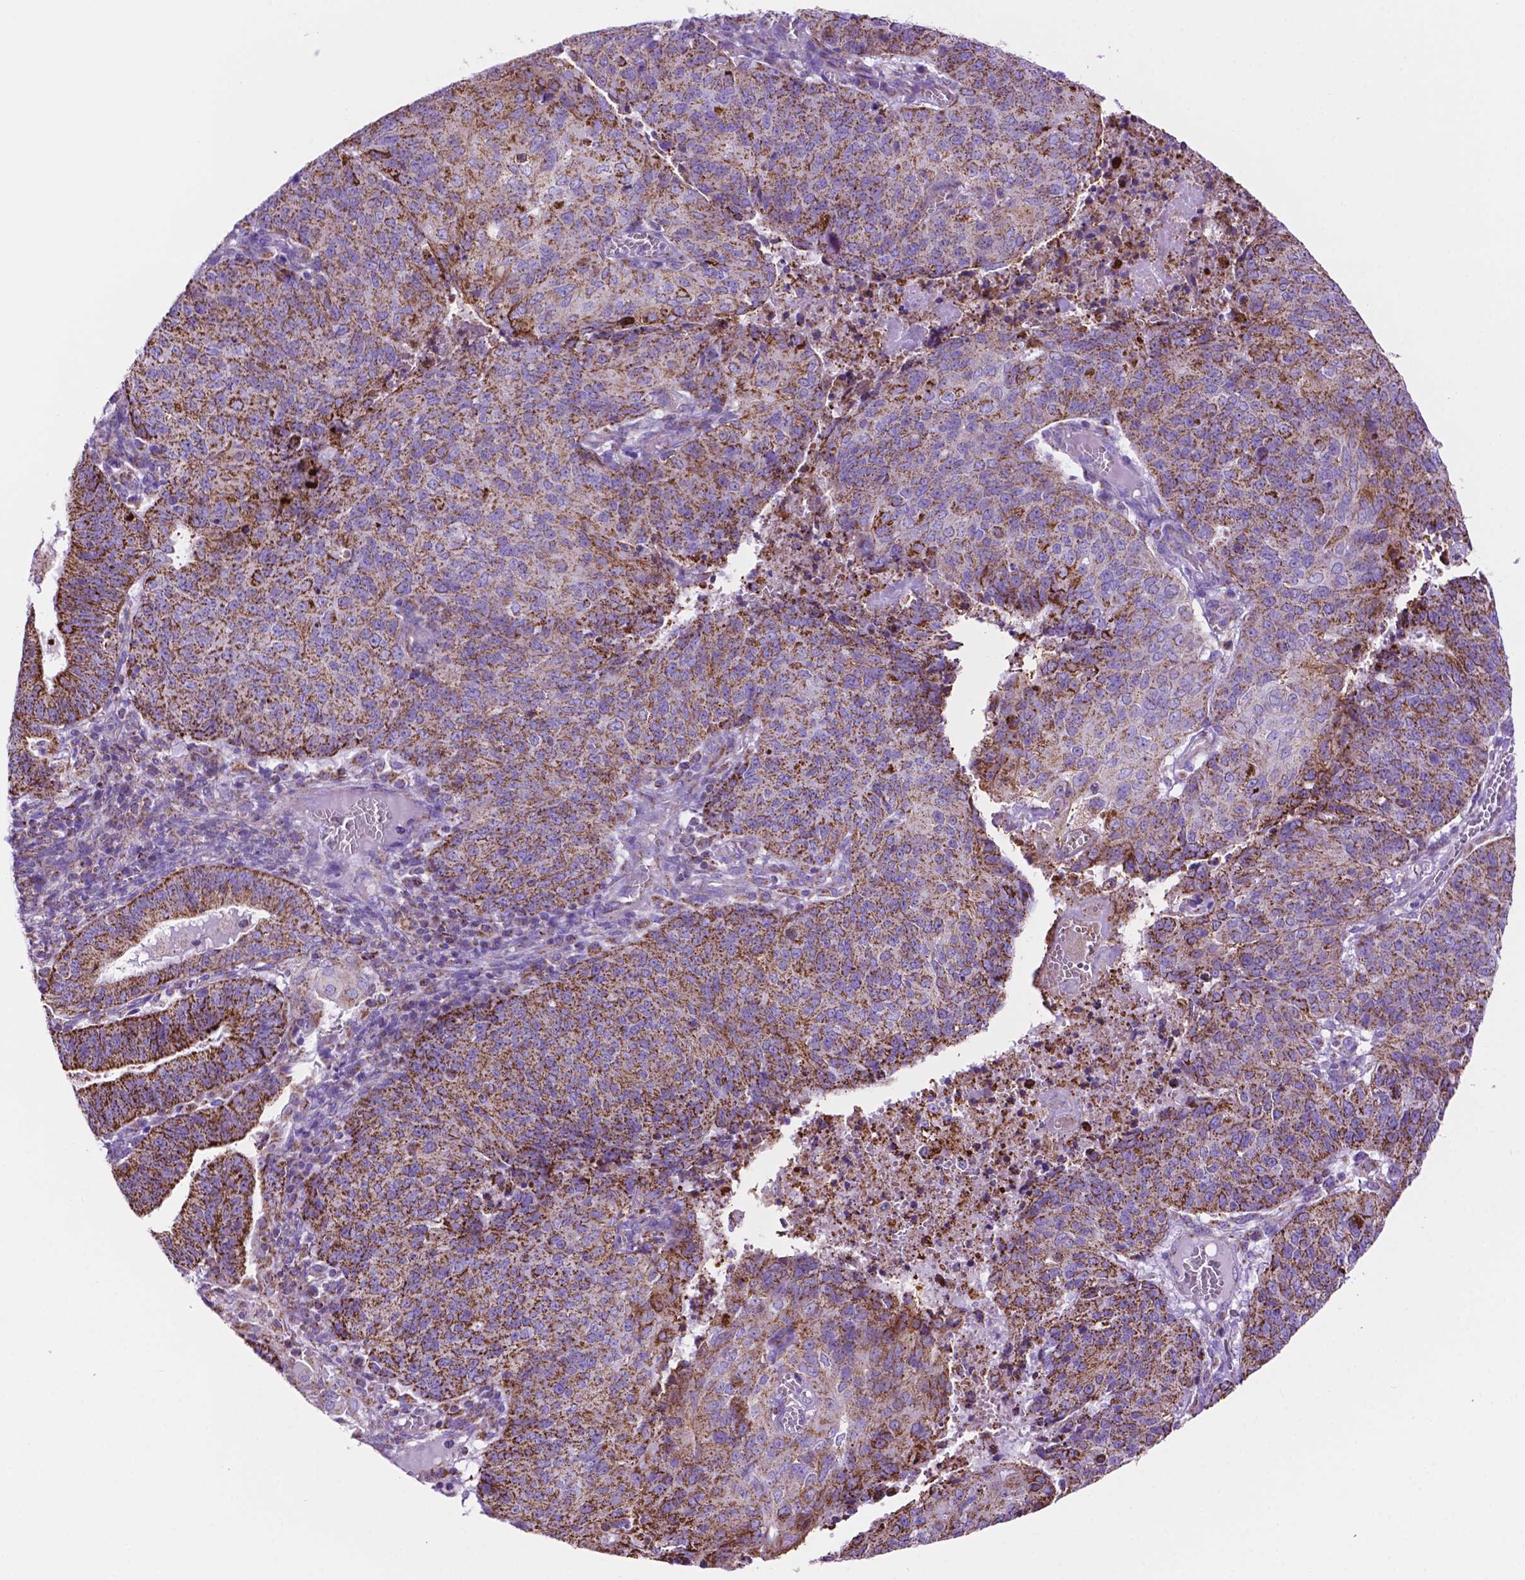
{"staining": {"intensity": "strong", "quantity": ">75%", "location": "cytoplasmic/membranous"}, "tissue": "endometrial cancer", "cell_type": "Tumor cells", "image_type": "cancer", "snomed": [{"axis": "morphology", "description": "Adenocarcinoma, NOS"}, {"axis": "topography", "description": "Endometrium"}], "caption": "Protein staining displays strong cytoplasmic/membranous positivity in about >75% of tumor cells in endometrial adenocarcinoma. (Brightfield microscopy of DAB IHC at high magnification).", "gene": "GDPD5", "patient": {"sex": "female", "age": 82}}